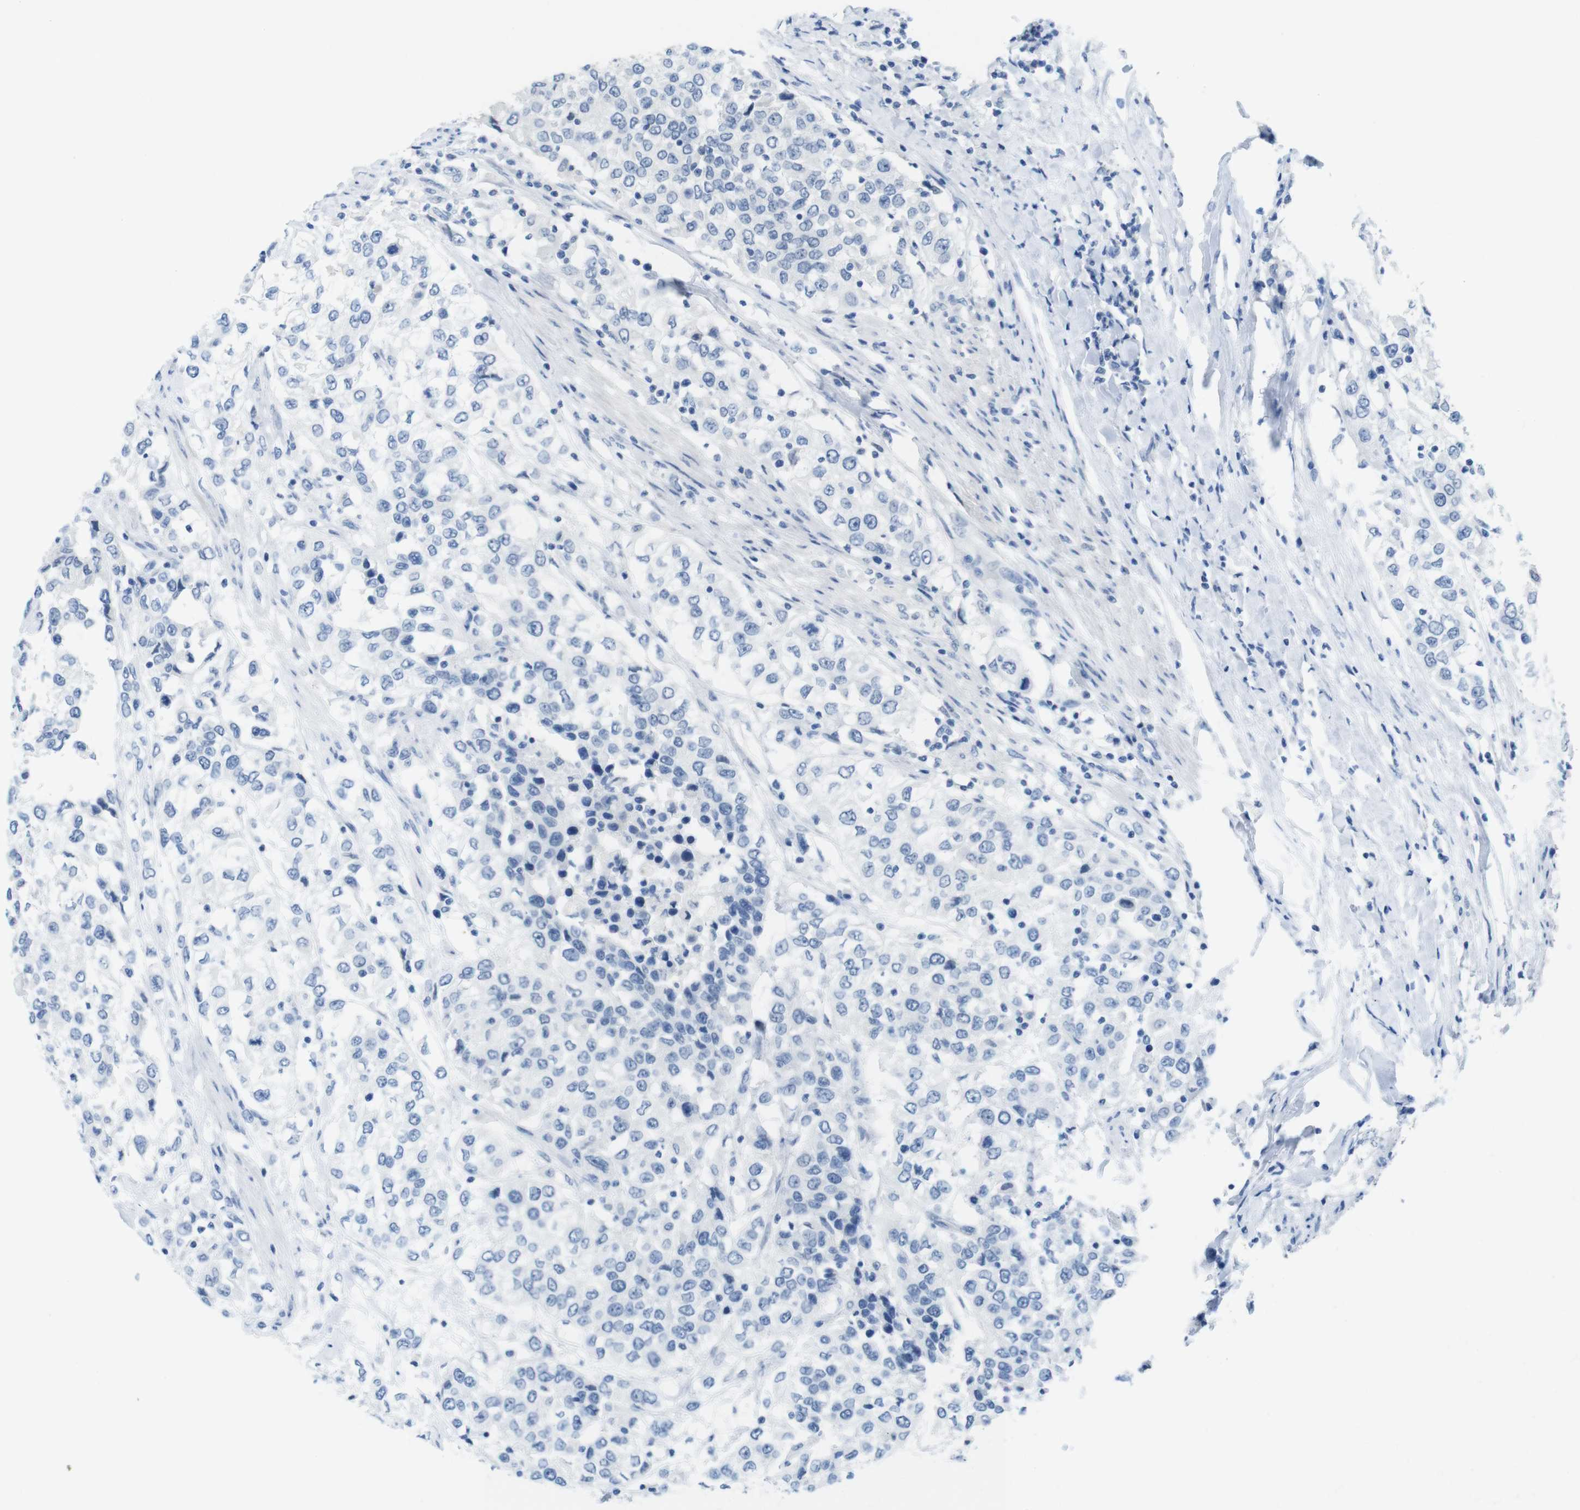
{"staining": {"intensity": "negative", "quantity": "none", "location": "none"}, "tissue": "urothelial cancer", "cell_type": "Tumor cells", "image_type": "cancer", "snomed": [{"axis": "morphology", "description": "Urothelial carcinoma, High grade"}, {"axis": "topography", "description": "Urinary bladder"}], "caption": "Urothelial cancer stained for a protein using immunohistochemistry (IHC) shows no staining tumor cells.", "gene": "OPN1SW", "patient": {"sex": "female", "age": 56}}